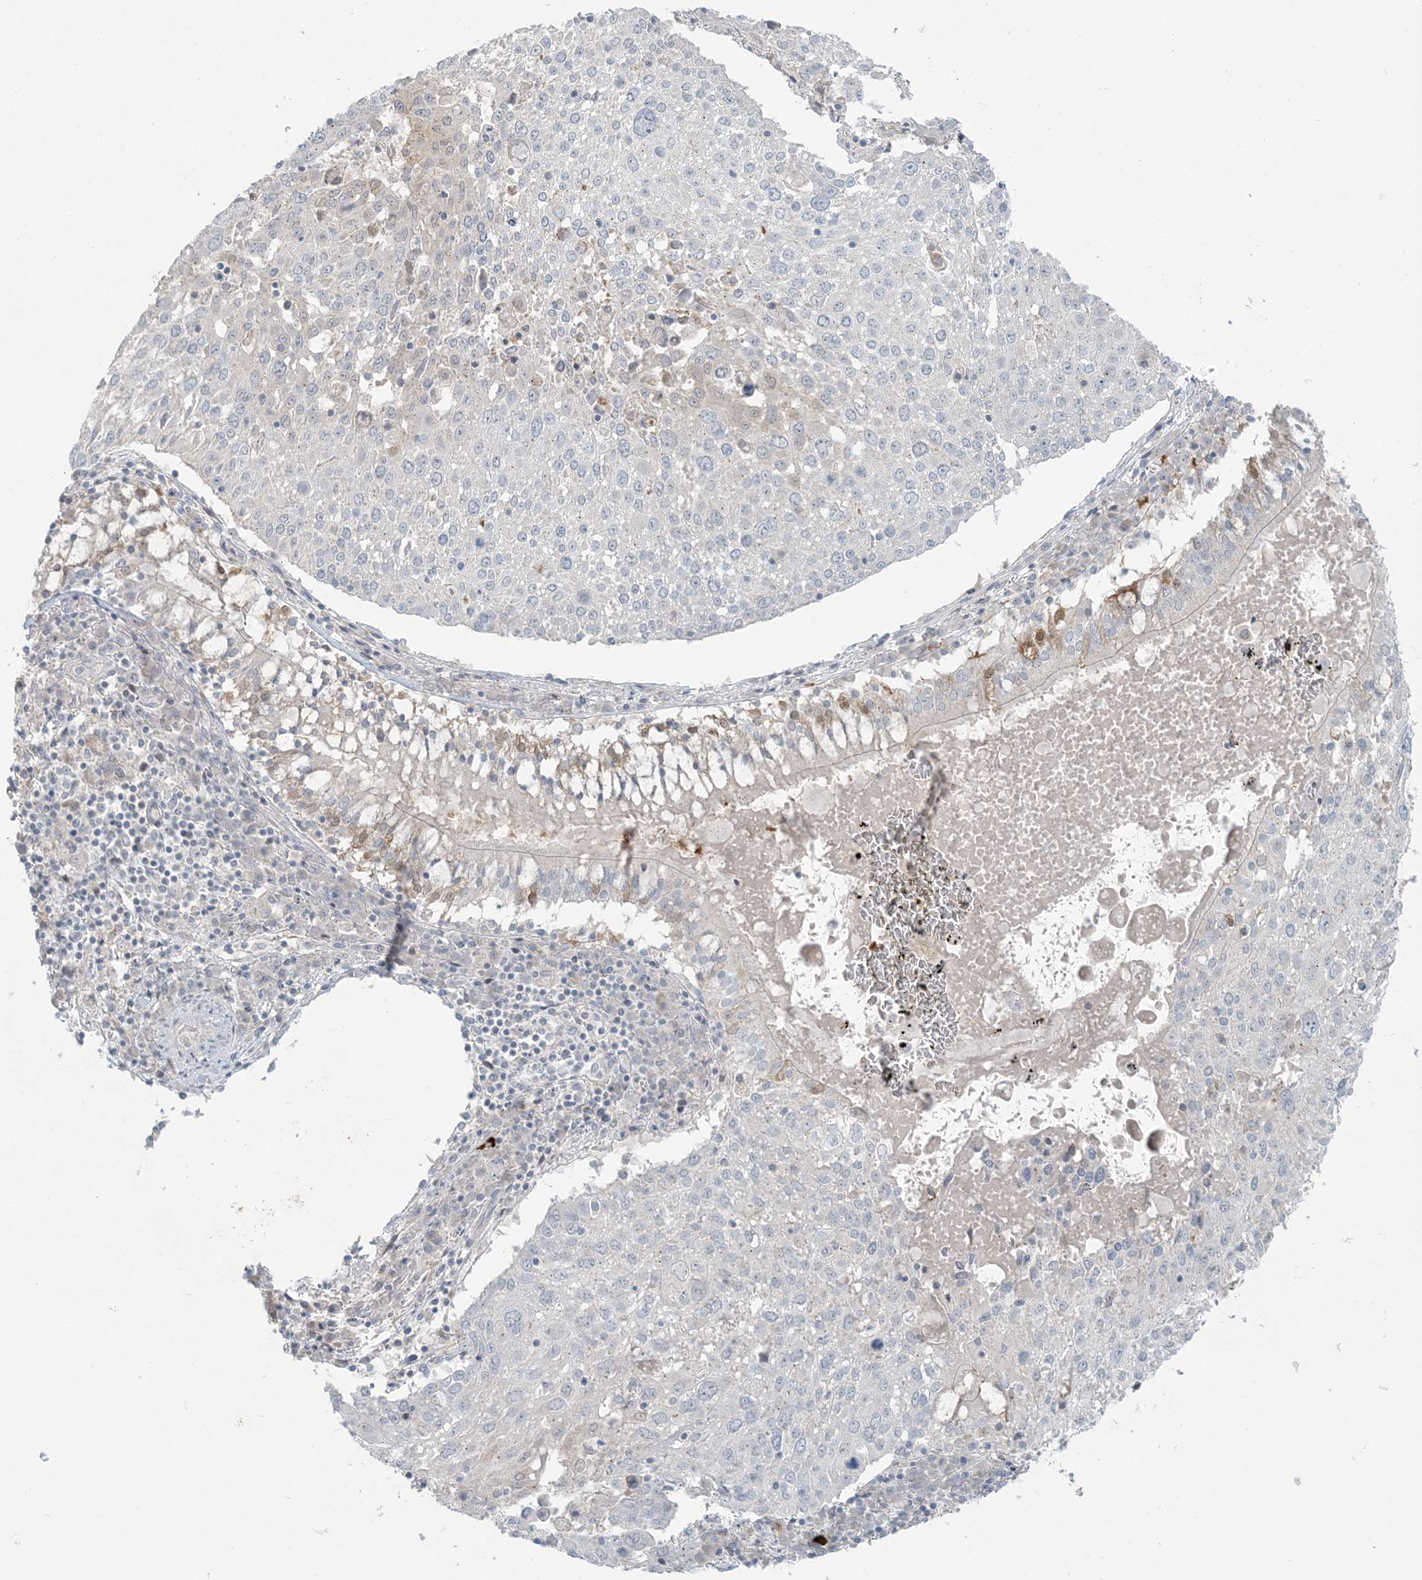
{"staining": {"intensity": "negative", "quantity": "none", "location": "none"}, "tissue": "lung cancer", "cell_type": "Tumor cells", "image_type": "cancer", "snomed": [{"axis": "morphology", "description": "Squamous cell carcinoma, NOS"}, {"axis": "topography", "description": "Lung"}], "caption": "Tumor cells are negative for protein expression in human lung cancer (squamous cell carcinoma).", "gene": "NRBP2", "patient": {"sex": "male", "age": 65}}